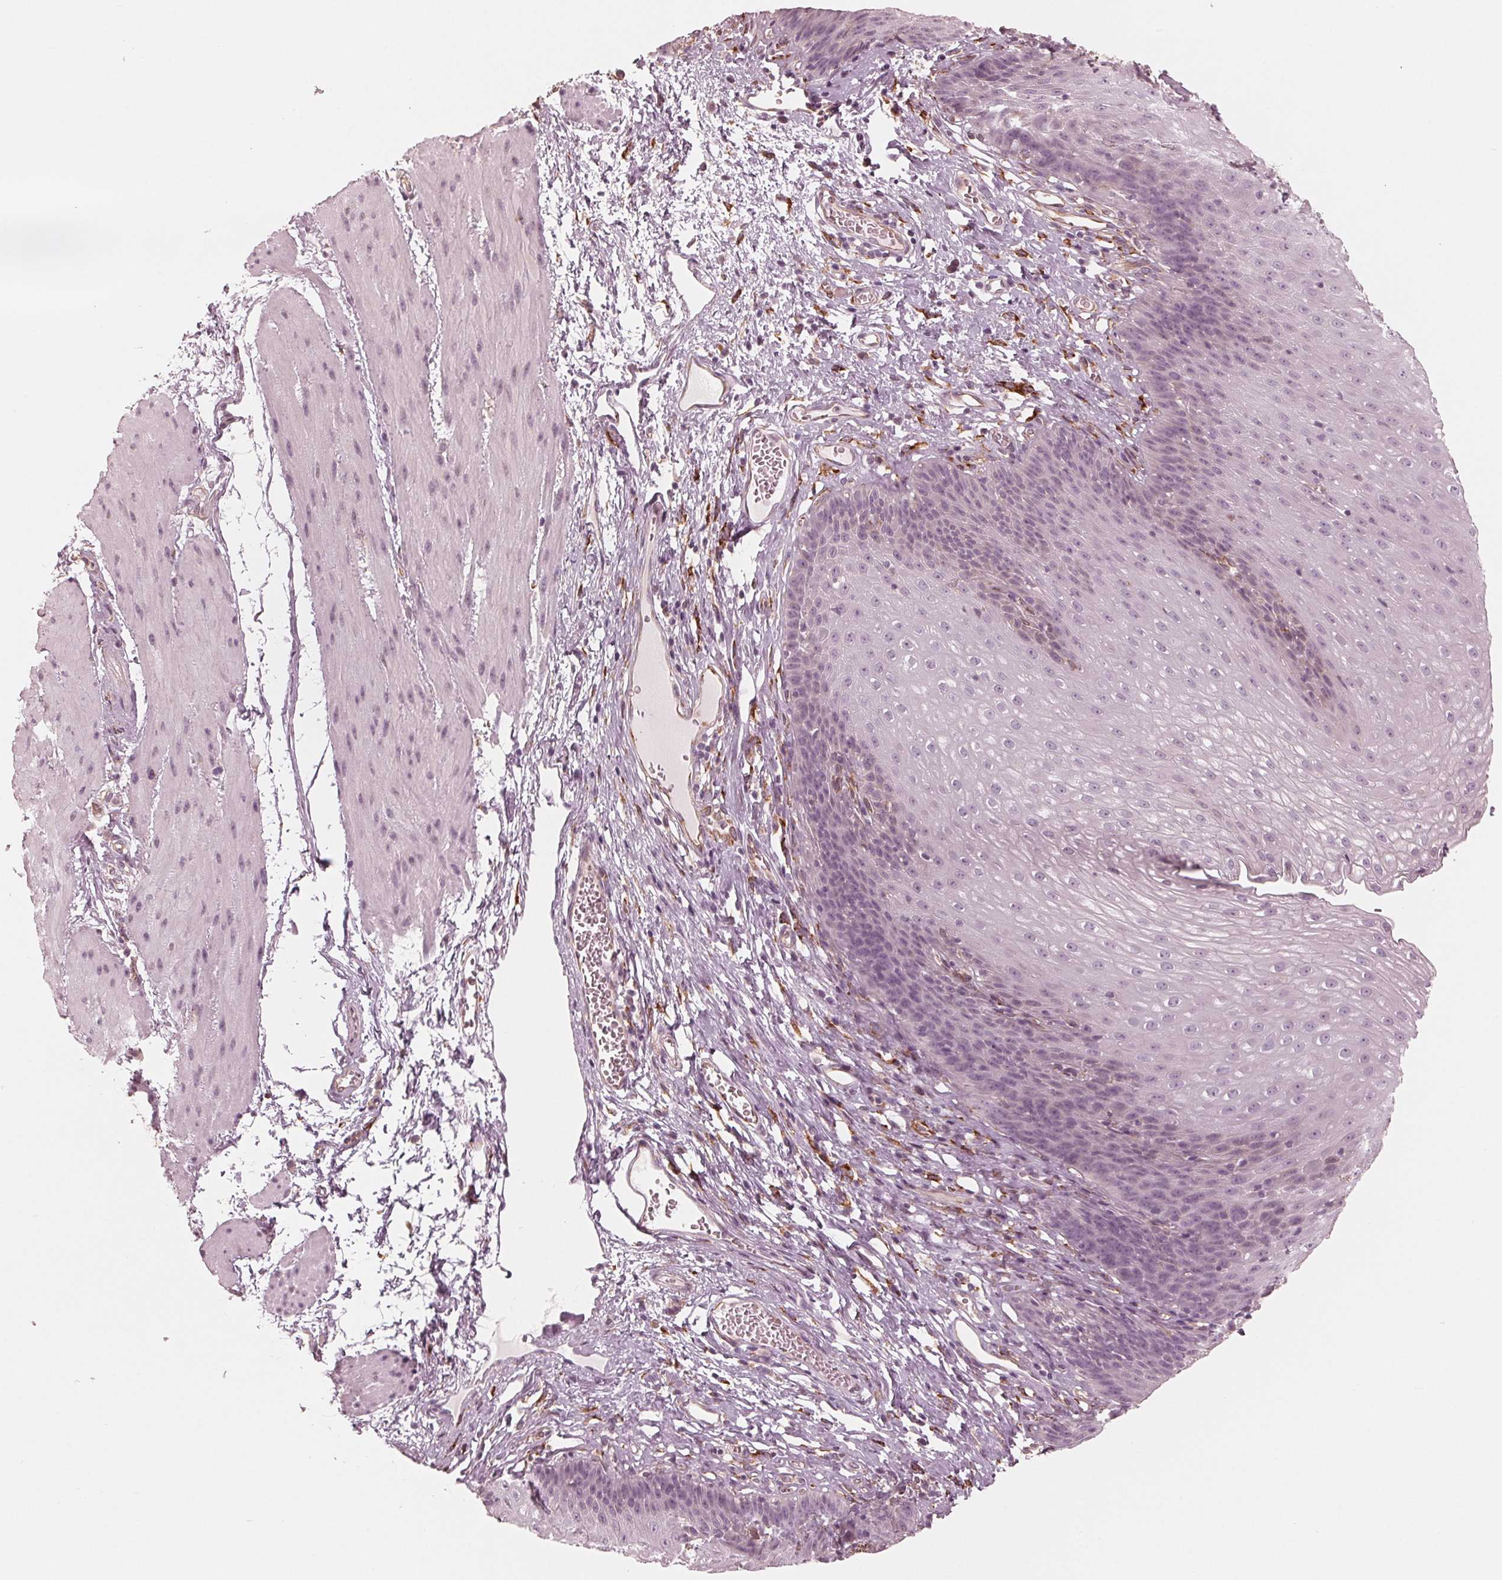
{"staining": {"intensity": "weak", "quantity": "<25%", "location": "cytoplasmic/membranous"}, "tissue": "esophagus", "cell_type": "Squamous epithelial cells", "image_type": "normal", "snomed": [{"axis": "morphology", "description": "Normal tissue, NOS"}, {"axis": "topography", "description": "Esophagus"}], "caption": "Unremarkable esophagus was stained to show a protein in brown. There is no significant staining in squamous epithelial cells. (Stains: DAB immunohistochemistry (IHC) with hematoxylin counter stain, Microscopy: brightfield microscopy at high magnification).", "gene": "IKBIP", "patient": {"sex": "male", "age": 72}}